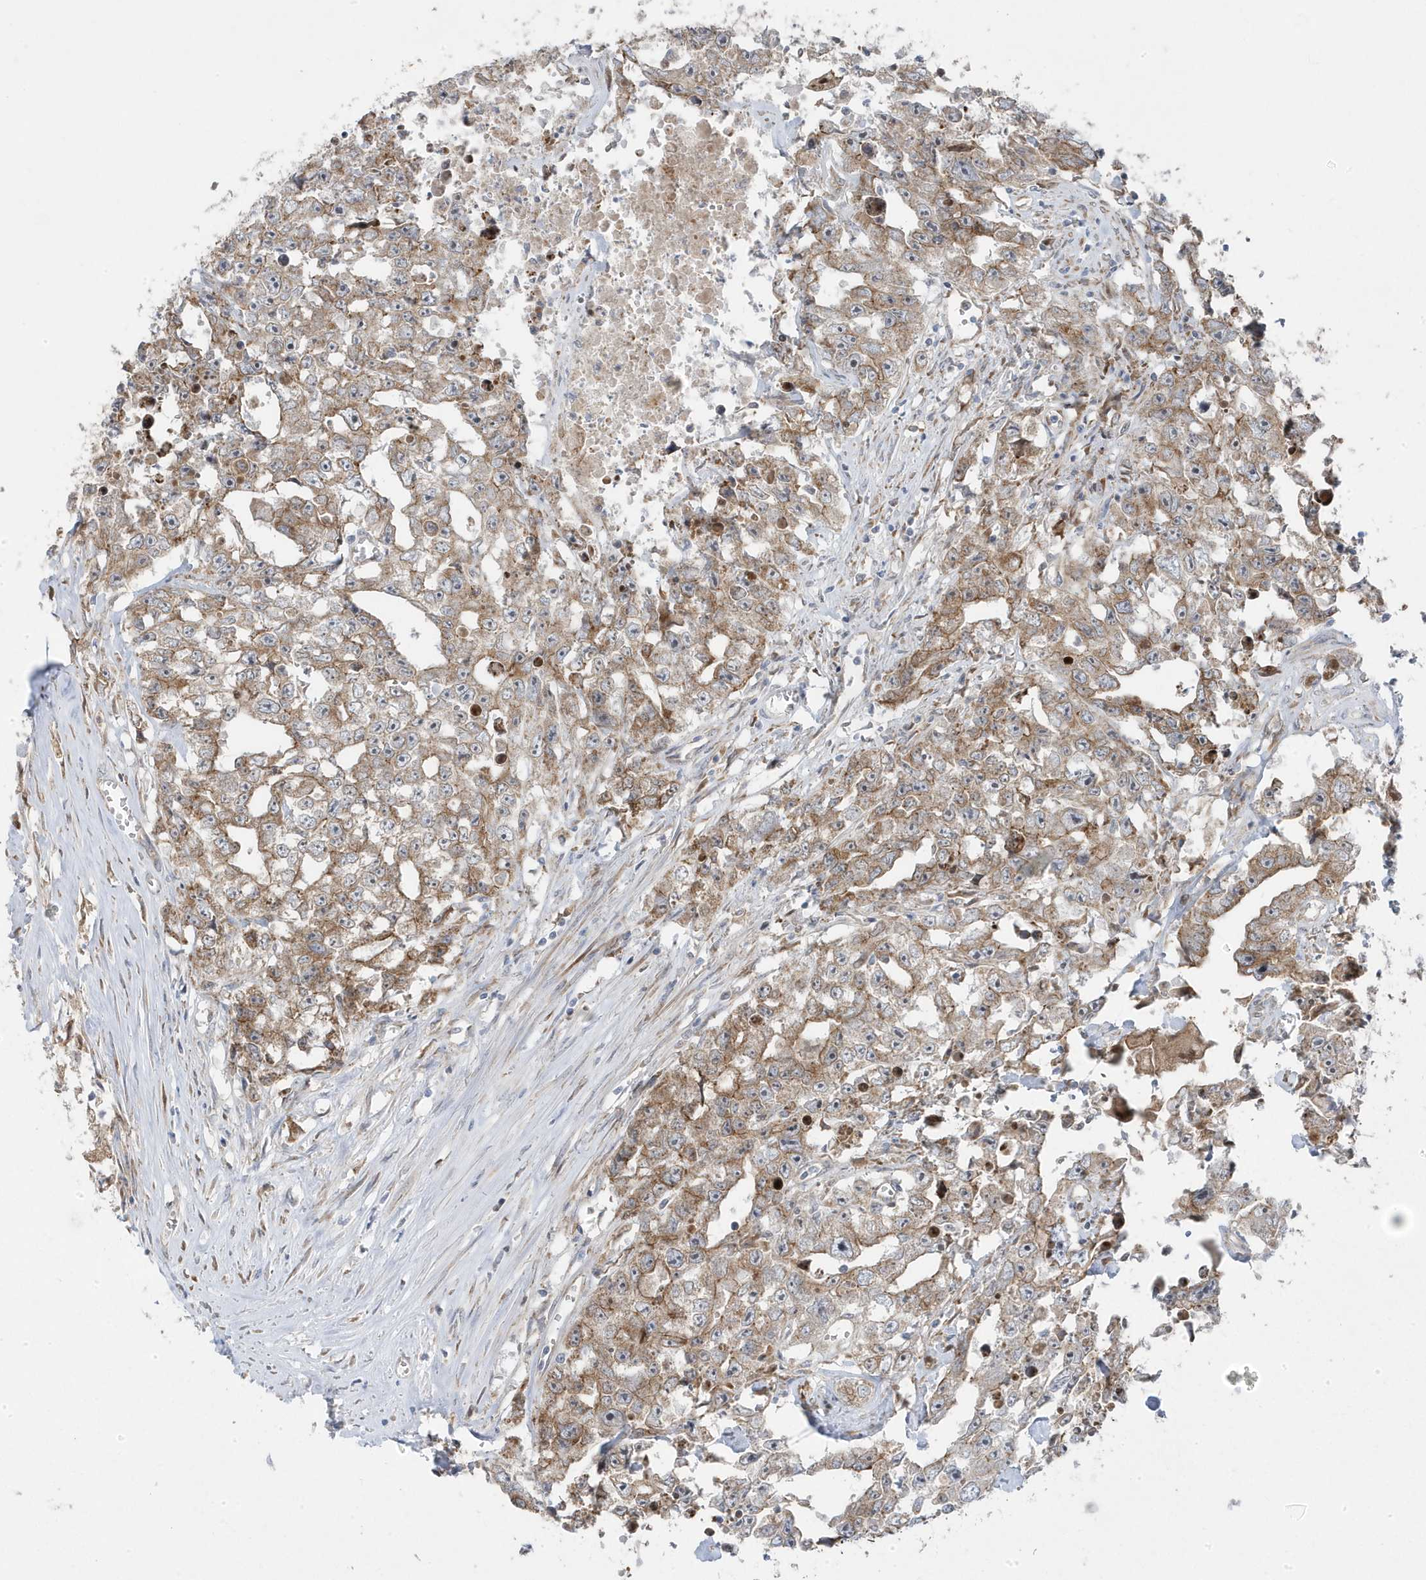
{"staining": {"intensity": "moderate", "quantity": ">75%", "location": "cytoplasmic/membranous"}, "tissue": "testis cancer", "cell_type": "Tumor cells", "image_type": "cancer", "snomed": [{"axis": "morphology", "description": "Seminoma, NOS"}, {"axis": "morphology", "description": "Carcinoma, Embryonal, NOS"}, {"axis": "topography", "description": "Testis"}], "caption": "Testis cancer (seminoma) was stained to show a protein in brown. There is medium levels of moderate cytoplasmic/membranous positivity in approximately >75% of tumor cells.", "gene": "ZNF654", "patient": {"sex": "male", "age": 43}}